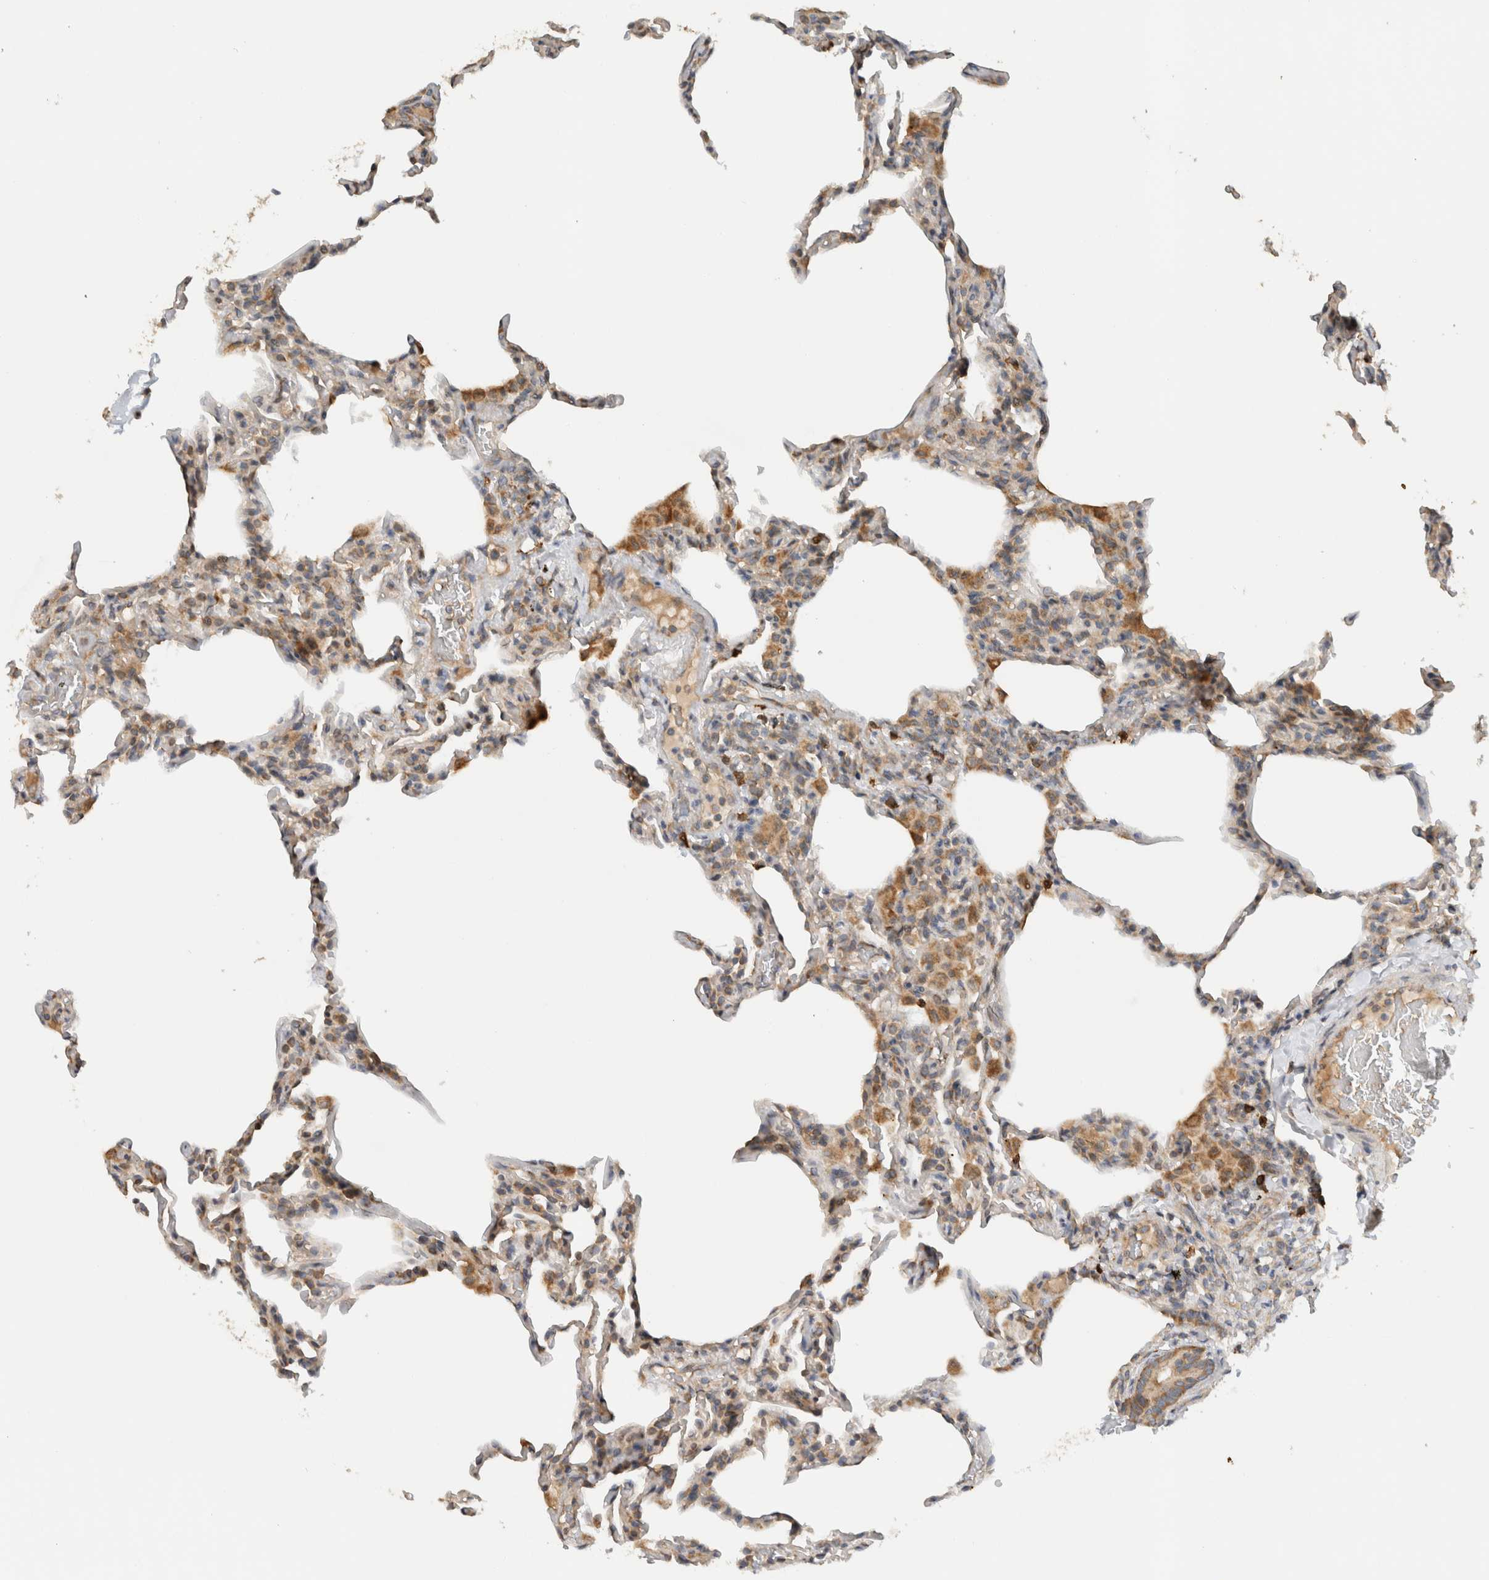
{"staining": {"intensity": "moderate", "quantity": "<25%", "location": "cytoplasmic/membranous"}, "tissue": "lung", "cell_type": "Alveolar cells", "image_type": "normal", "snomed": [{"axis": "morphology", "description": "Normal tissue, NOS"}, {"axis": "topography", "description": "Lung"}], "caption": "Normal lung exhibits moderate cytoplasmic/membranous expression in approximately <25% of alveolar cells, visualized by immunohistochemistry.", "gene": "PUM1", "patient": {"sex": "male", "age": 20}}